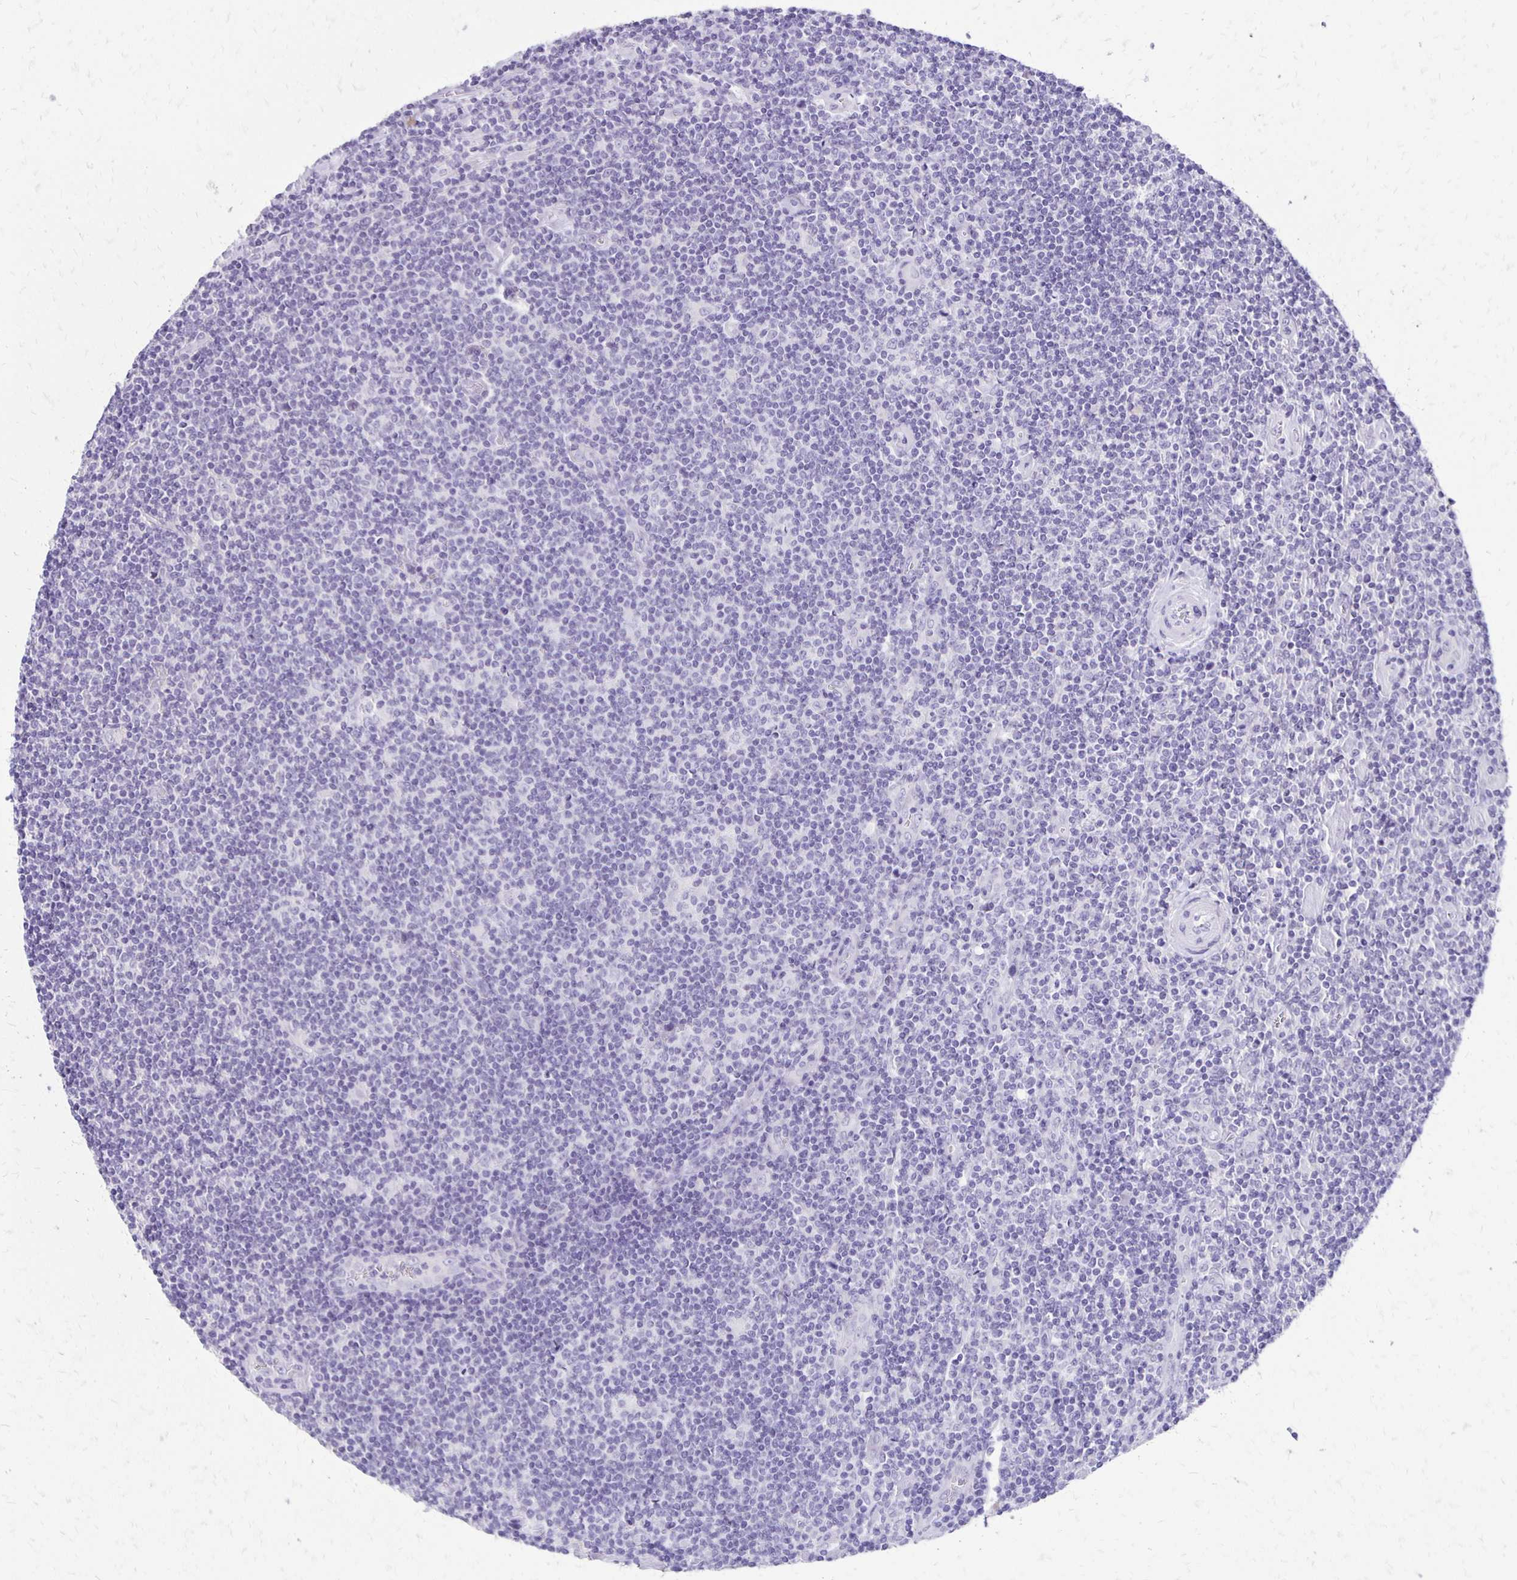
{"staining": {"intensity": "negative", "quantity": "none", "location": "none"}, "tissue": "lymphoma", "cell_type": "Tumor cells", "image_type": "cancer", "snomed": [{"axis": "morphology", "description": "Hodgkin's disease, NOS"}, {"axis": "topography", "description": "Lymph node"}], "caption": "Immunohistochemical staining of human Hodgkin's disease displays no significant expression in tumor cells.", "gene": "ANKRD45", "patient": {"sex": "male", "age": 40}}